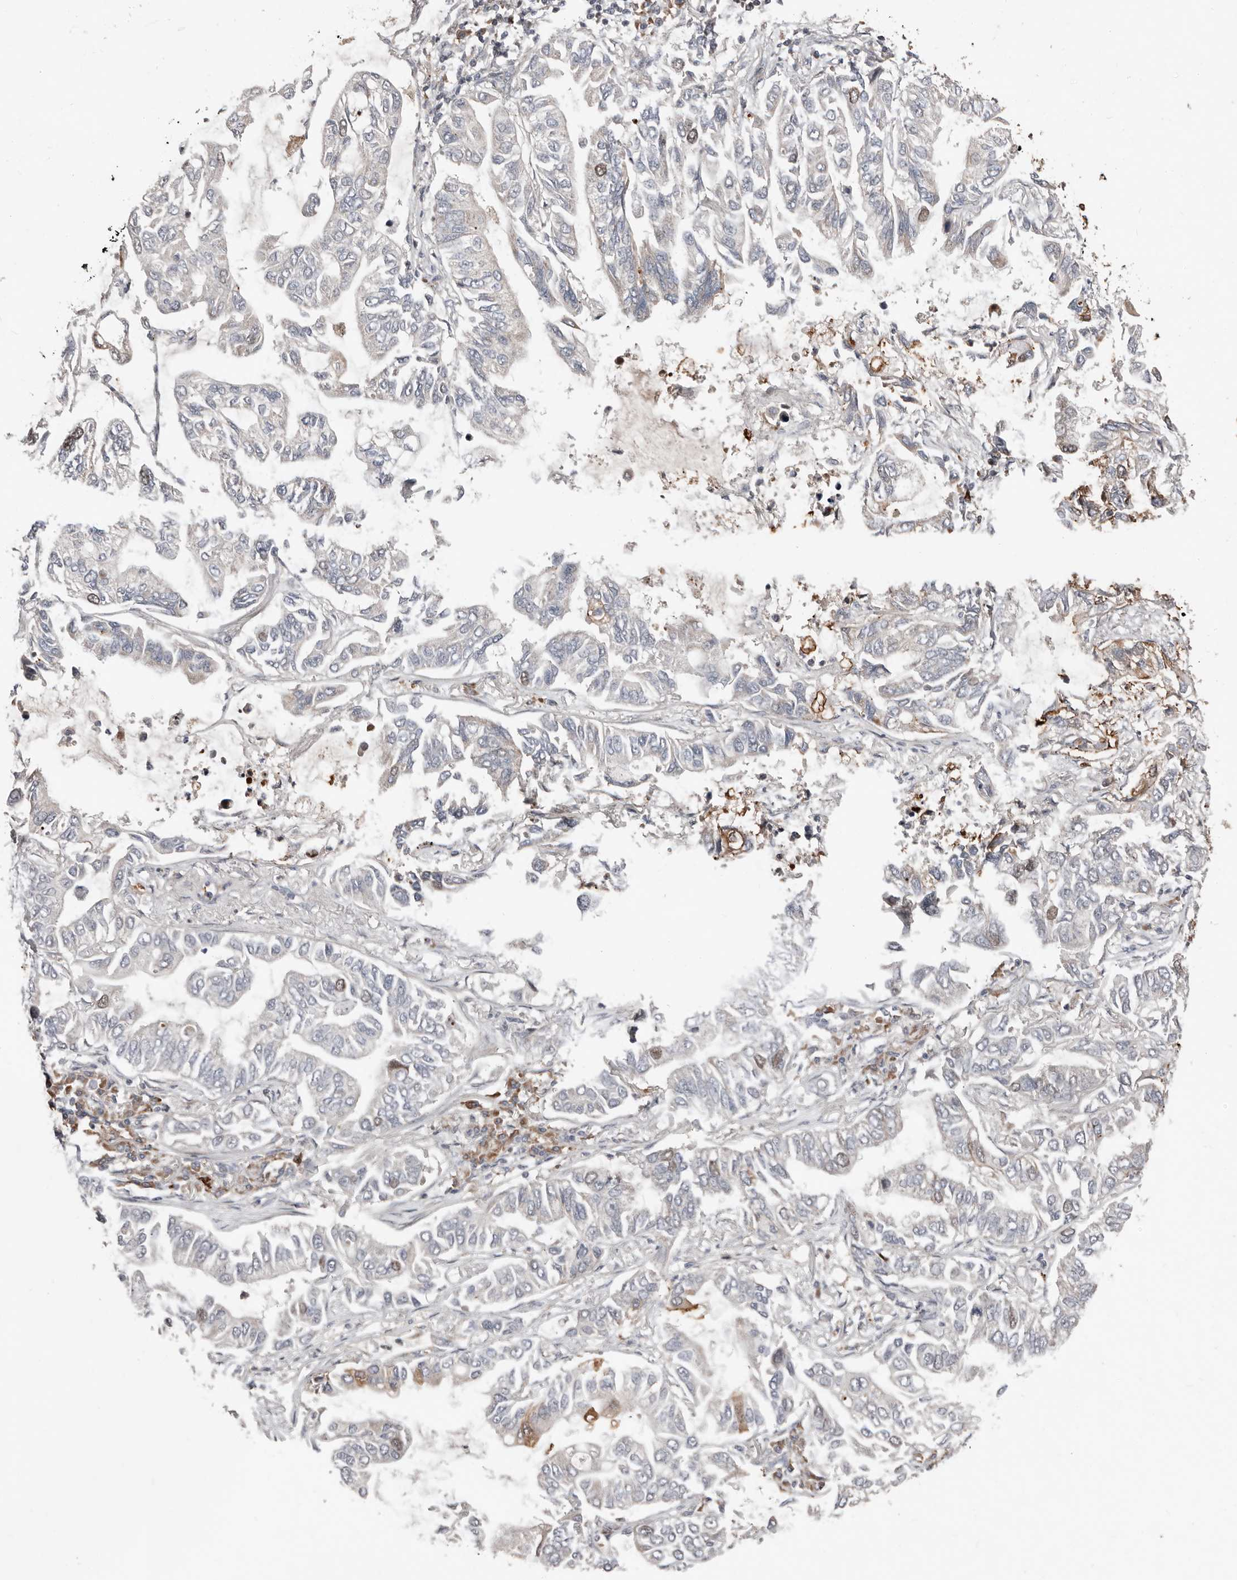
{"staining": {"intensity": "negative", "quantity": "none", "location": "none"}, "tissue": "lung cancer", "cell_type": "Tumor cells", "image_type": "cancer", "snomed": [{"axis": "morphology", "description": "Adenocarcinoma, NOS"}, {"axis": "topography", "description": "Lung"}], "caption": "Lung adenocarcinoma was stained to show a protein in brown. There is no significant positivity in tumor cells.", "gene": "SMYD4", "patient": {"sex": "male", "age": 64}}